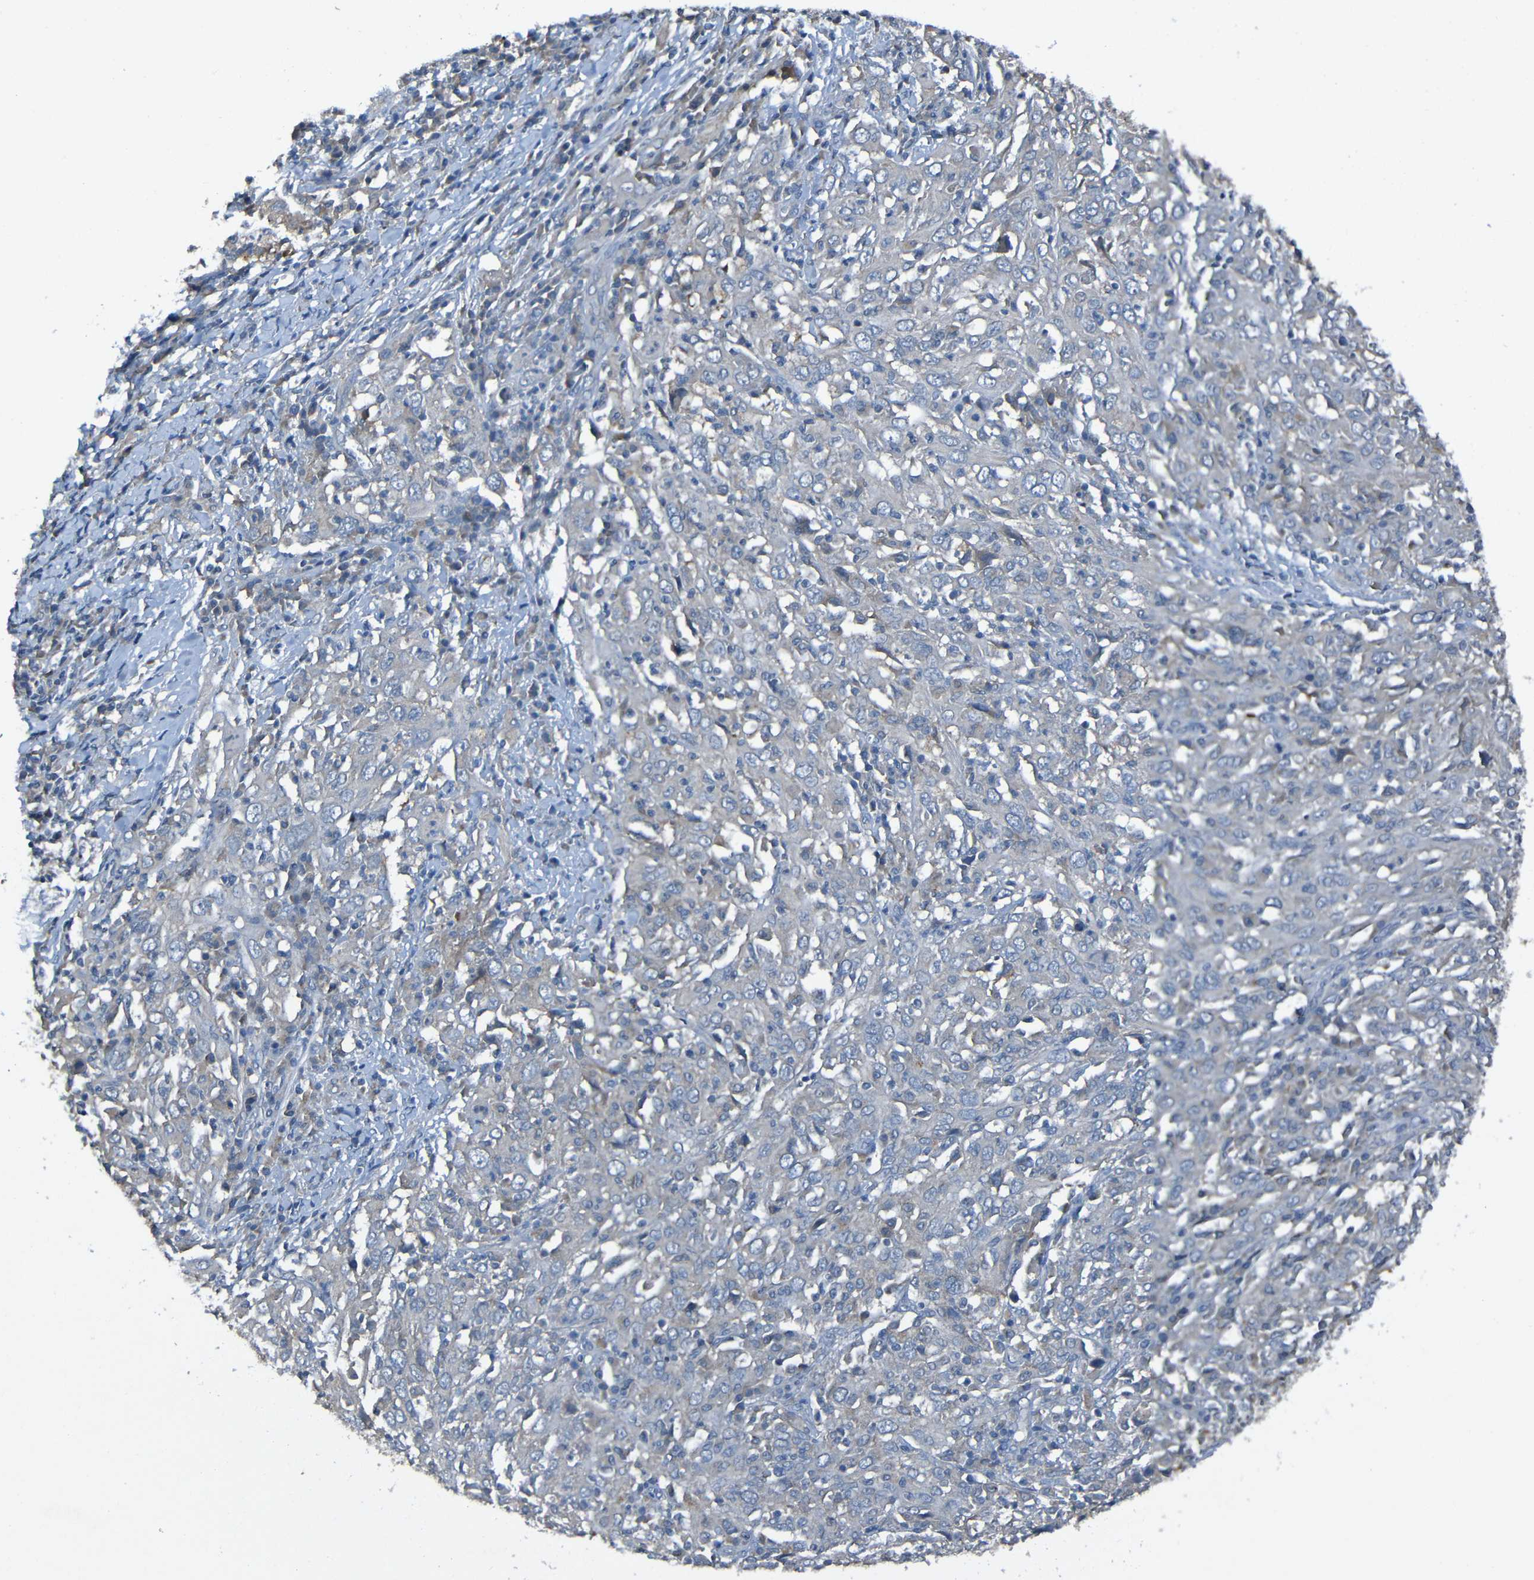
{"staining": {"intensity": "negative", "quantity": "none", "location": "none"}, "tissue": "cervical cancer", "cell_type": "Tumor cells", "image_type": "cancer", "snomed": [{"axis": "morphology", "description": "Squamous cell carcinoma, NOS"}, {"axis": "topography", "description": "Cervix"}], "caption": "DAB immunohistochemical staining of human cervical squamous cell carcinoma displays no significant staining in tumor cells.", "gene": "LRRC70", "patient": {"sex": "female", "age": 46}}